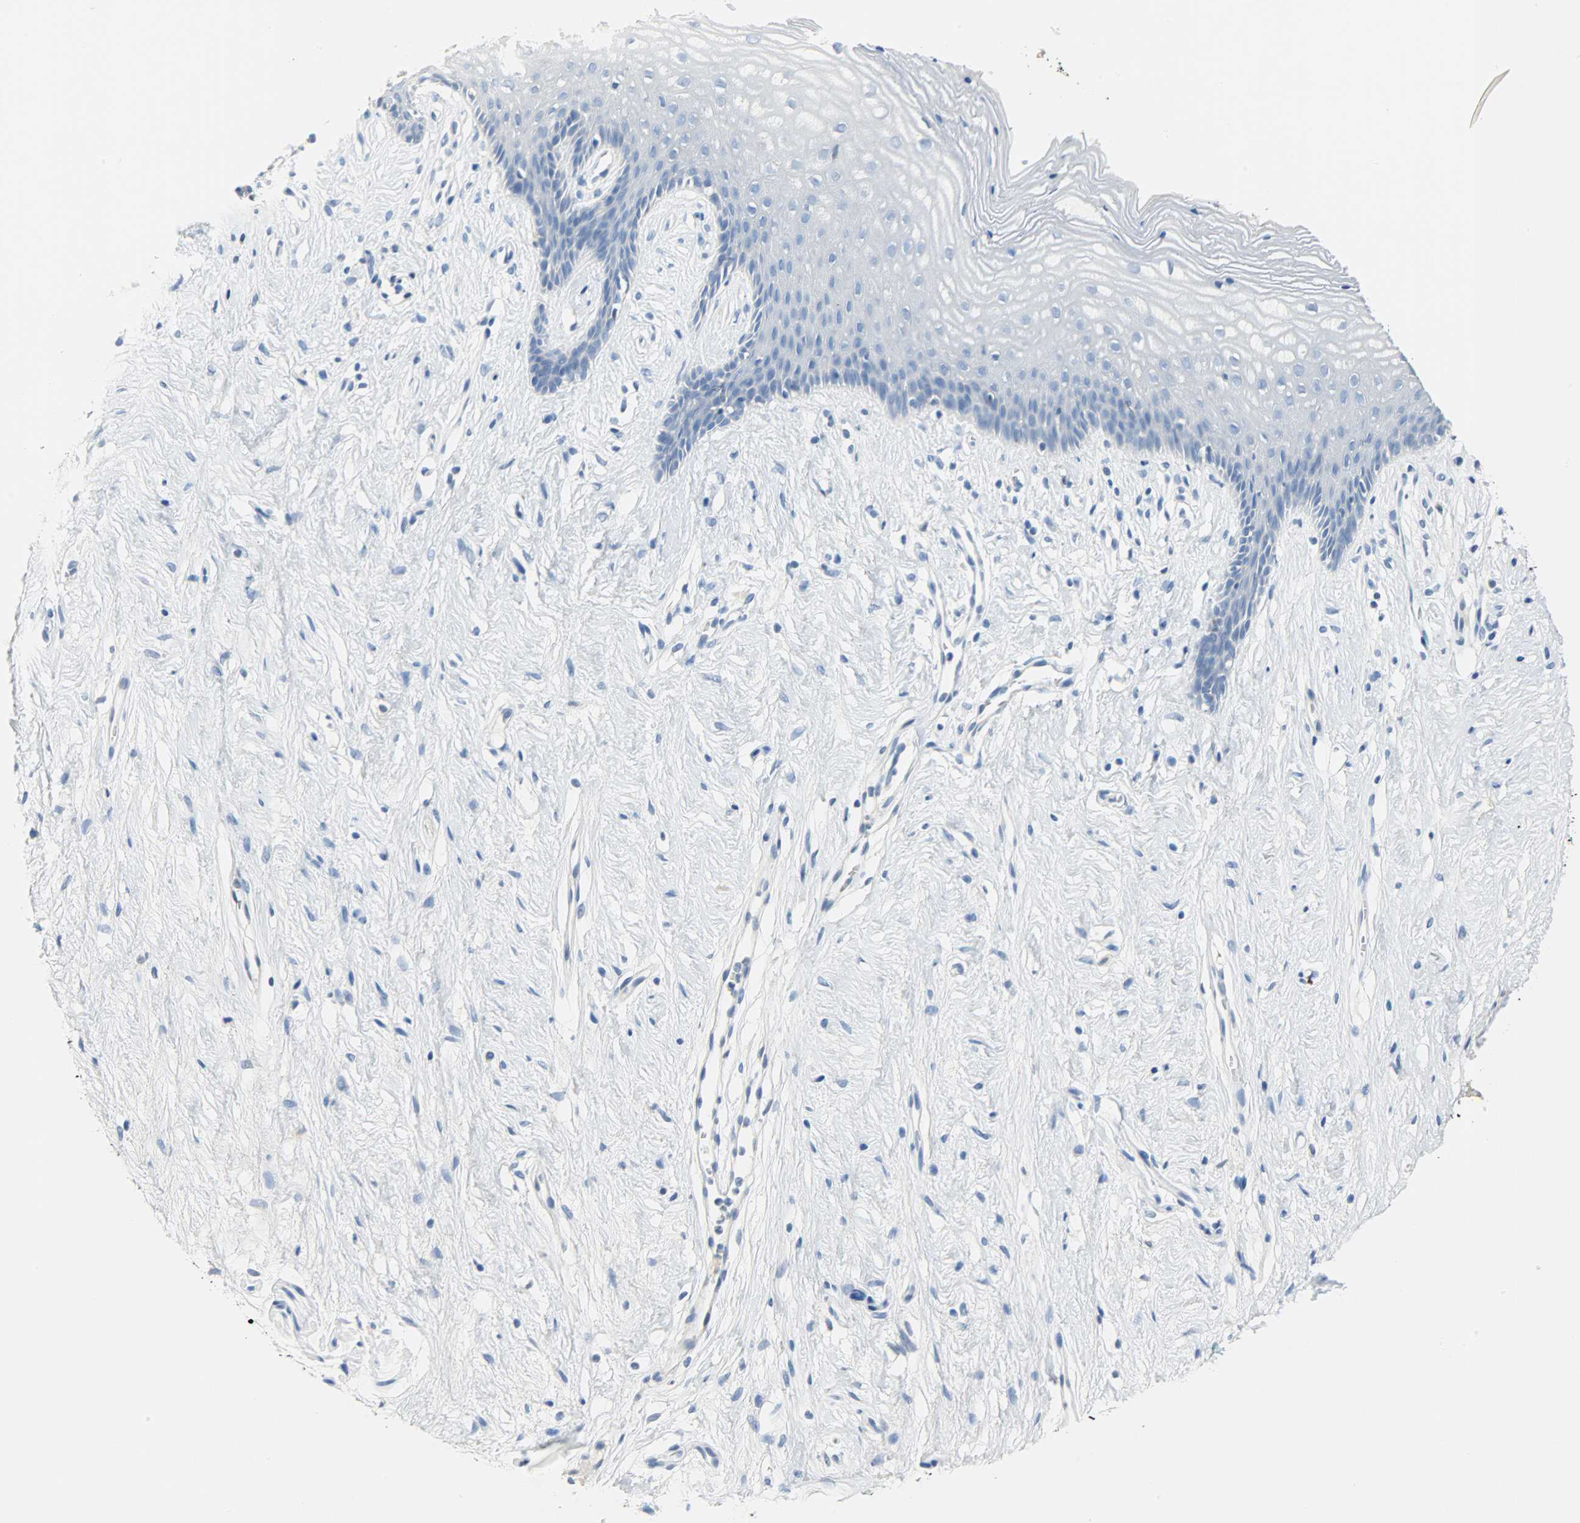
{"staining": {"intensity": "negative", "quantity": "none", "location": "none"}, "tissue": "vagina", "cell_type": "Squamous epithelial cells", "image_type": "normal", "snomed": [{"axis": "morphology", "description": "Normal tissue, NOS"}, {"axis": "topography", "description": "Vagina"}], "caption": "IHC histopathology image of benign vagina stained for a protein (brown), which shows no expression in squamous epithelial cells.", "gene": "CRP", "patient": {"sex": "female", "age": 44}}